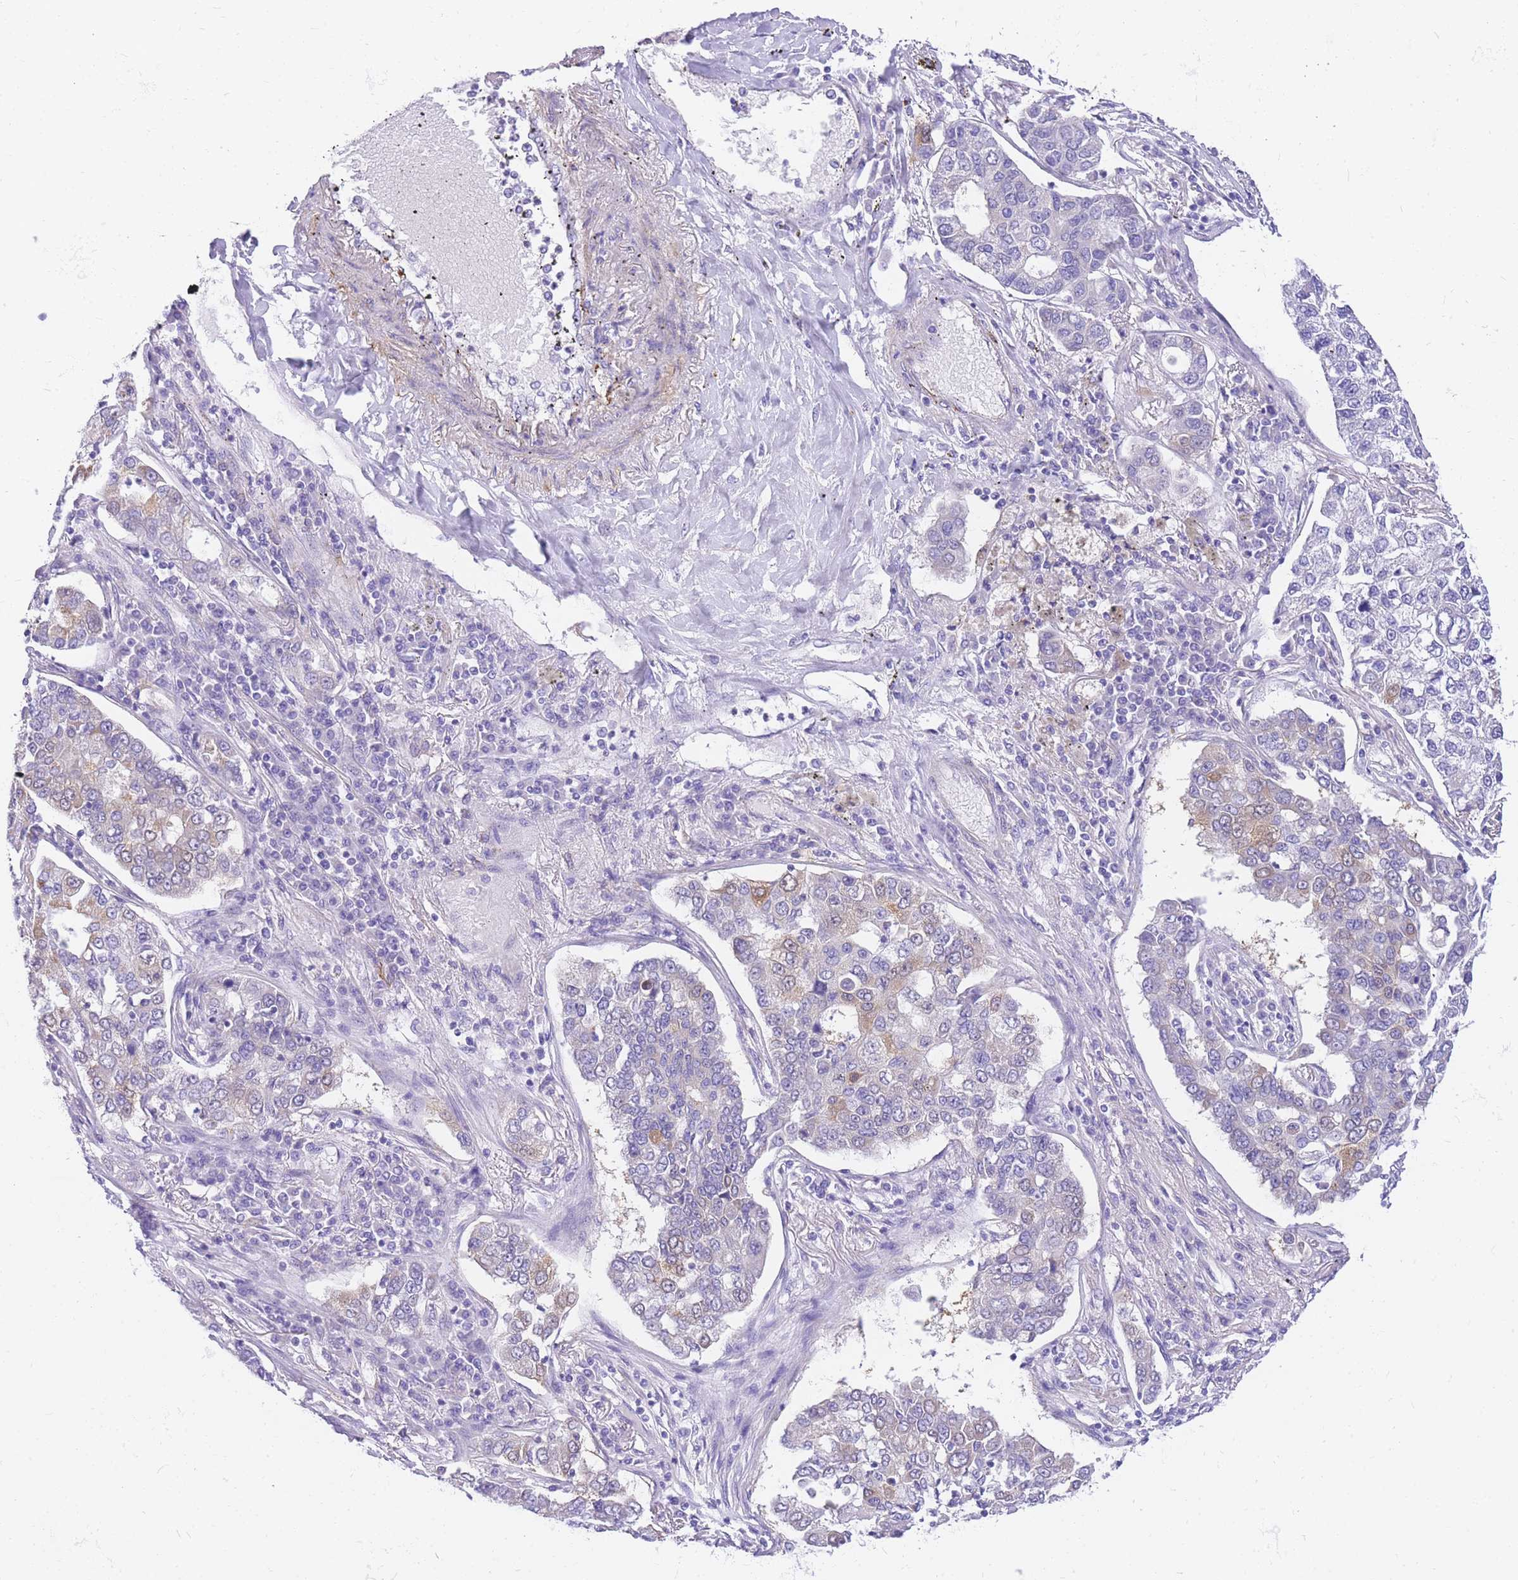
{"staining": {"intensity": "moderate", "quantity": "<25%", "location": "cytoplasmic/membranous,nuclear"}, "tissue": "lung cancer", "cell_type": "Tumor cells", "image_type": "cancer", "snomed": [{"axis": "morphology", "description": "Adenocarcinoma, NOS"}, {"axis": "topography", "description": "Lung"}], "caption": "Tumor cells display moderate cytoplasmic/membranous and nuclear expression in approximately <25% of cells in lung cancer (adenocarcinoma).", "gene": "S100PBP", "patient": {"sex": "male", "age": 49}}